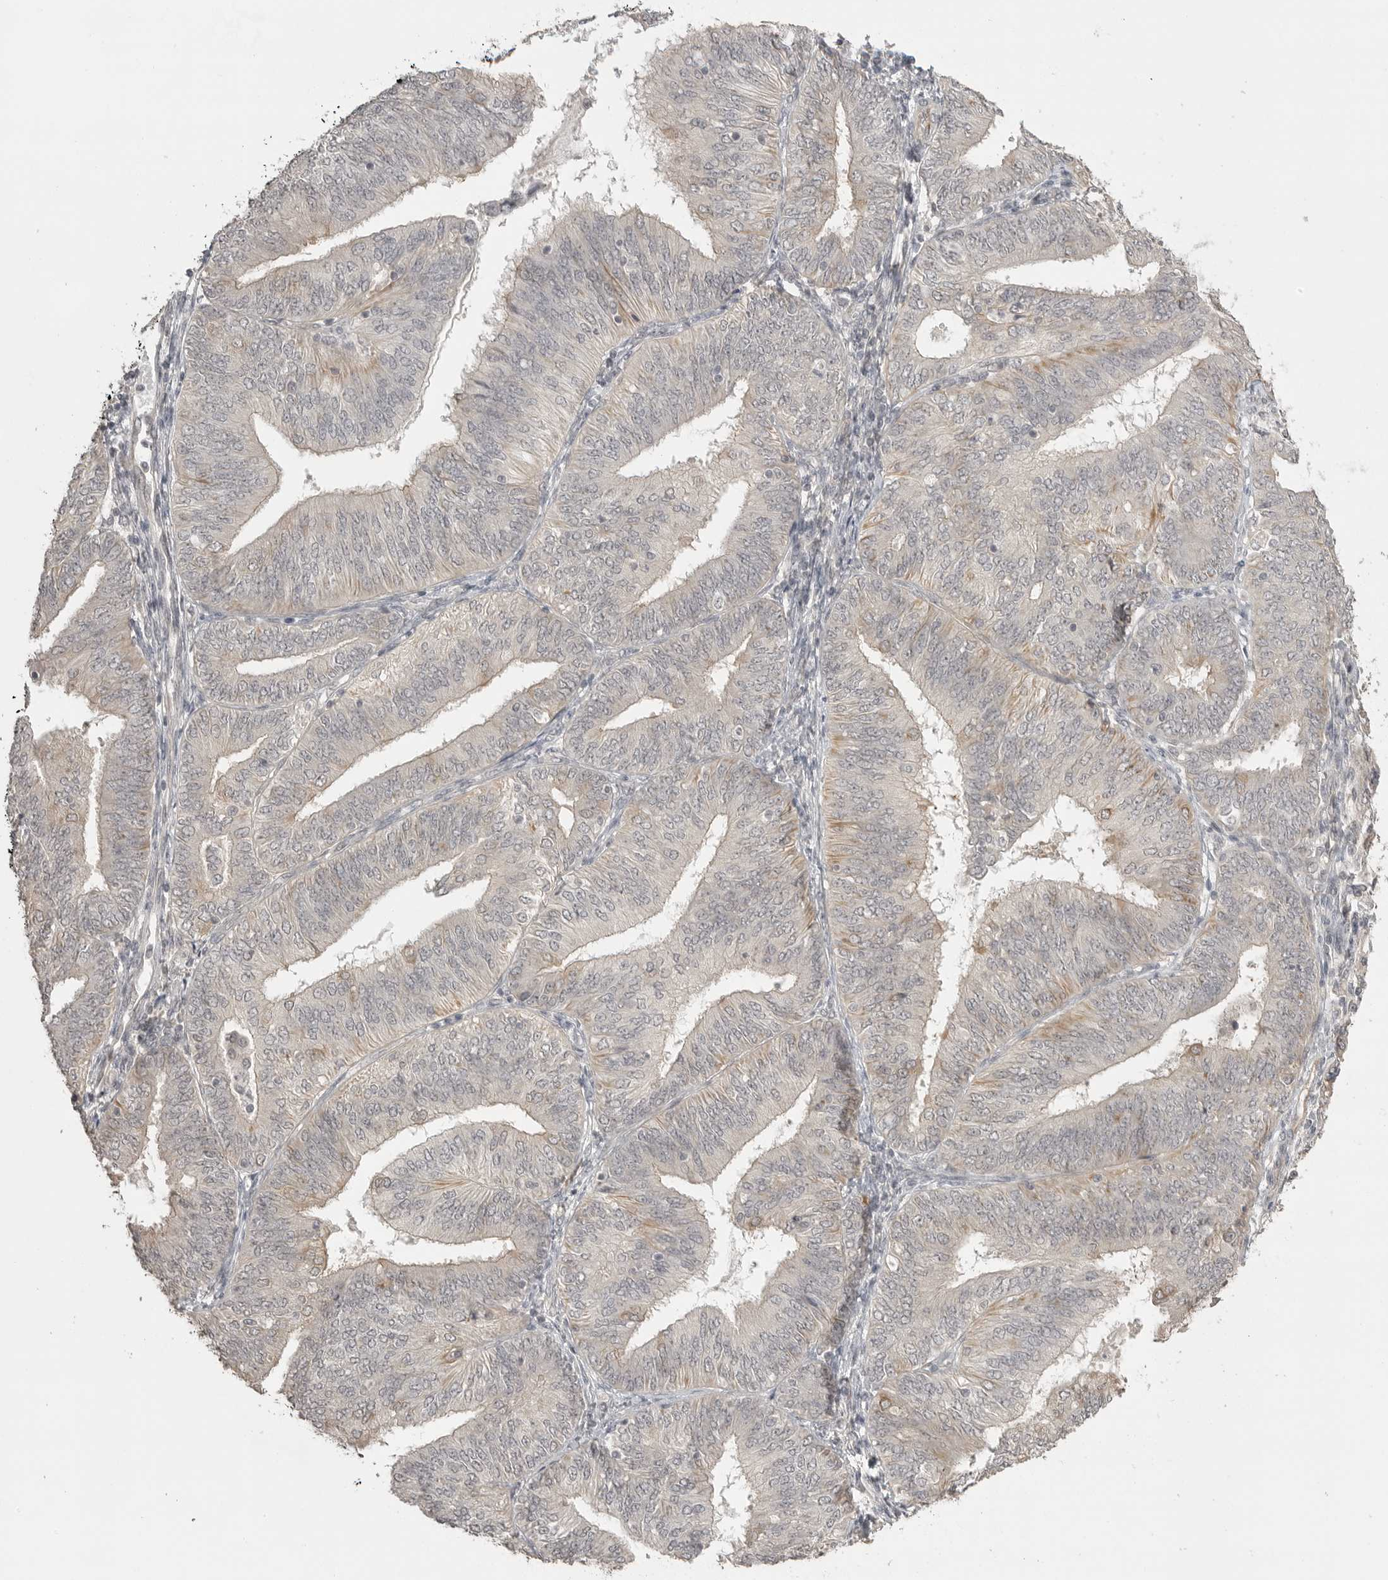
{"staining": {"intensity": "weak", "quantity": "<25%", "location": "cytoplasmic/membranous"}, "tissue": "endometrial cancer", "cell_type": "Tumor cells", "image_type": "cancer", "snomed": [{"axis": "morphology", "description": "Adenocarcinoma, NOS"}, {"axis": "topography", "description": "Endometrium"}], "caption": "The image exhibits no staining of tumor cells in endometrial cancer (adenocarcinoma). (DAB IHC, high magnification).", "gene": "SMG8", "patient": {"sex": "female", "age": 58}}